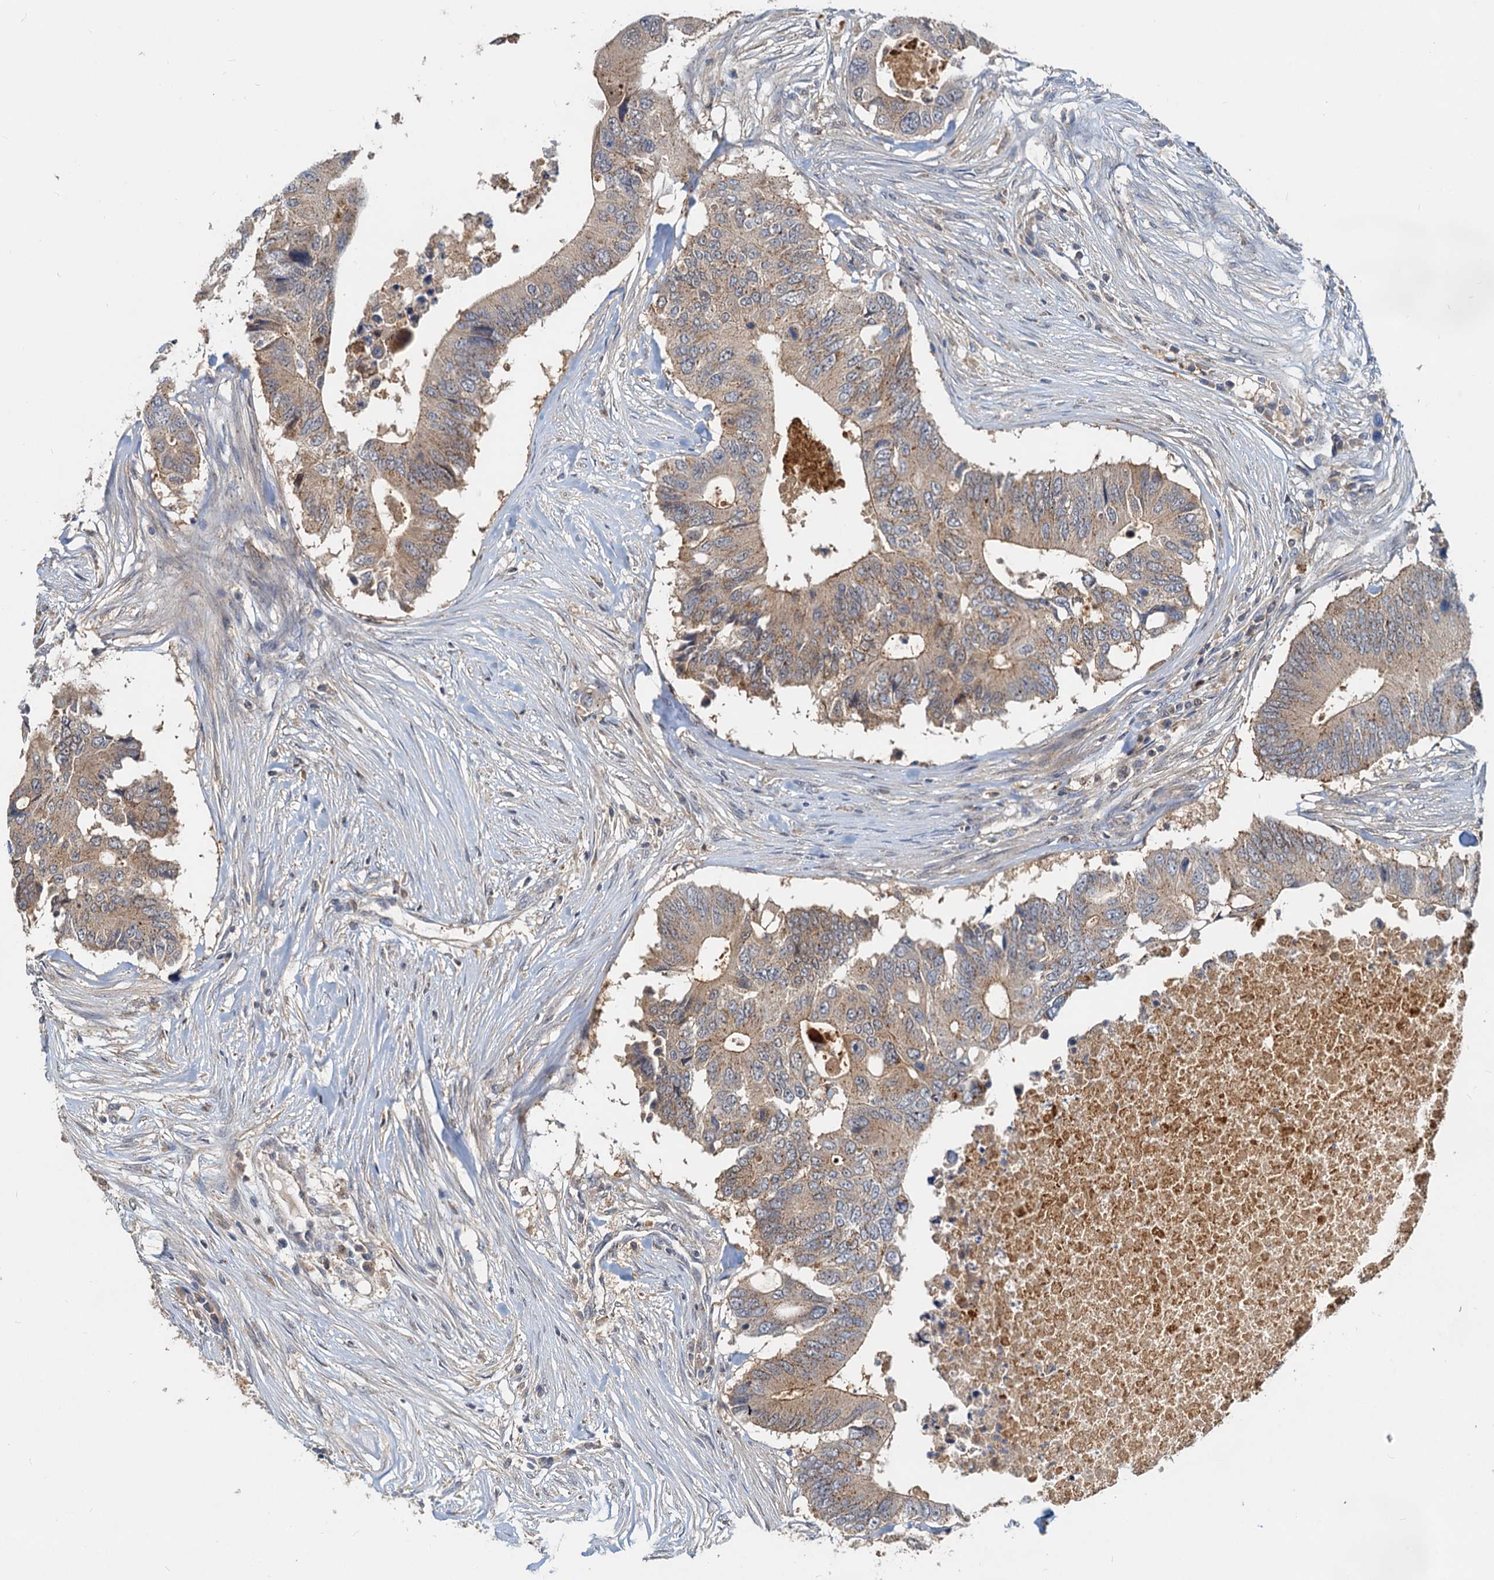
{"staining": {"intensity": "moderate", "quantity": ">75%", "location": "cytoplasmic/membranous"}, "tissue": "colorectal cancer", "cell_type": "Tumor cells", "image_type": "cancer", "snomed": [{"axis": "morphology", "description": "Adenocarcinoma, NOS"}, {"axis": "topography", "description": "Colon"}], "caption": "A medium amount of moderate cytoplasmic/membranous staining is present in about >75% of tumor cells in colorectal adenocarcinoma tissue.", "gene": "TOLLIP", "patient": {"sex": "male", "age": 71}}